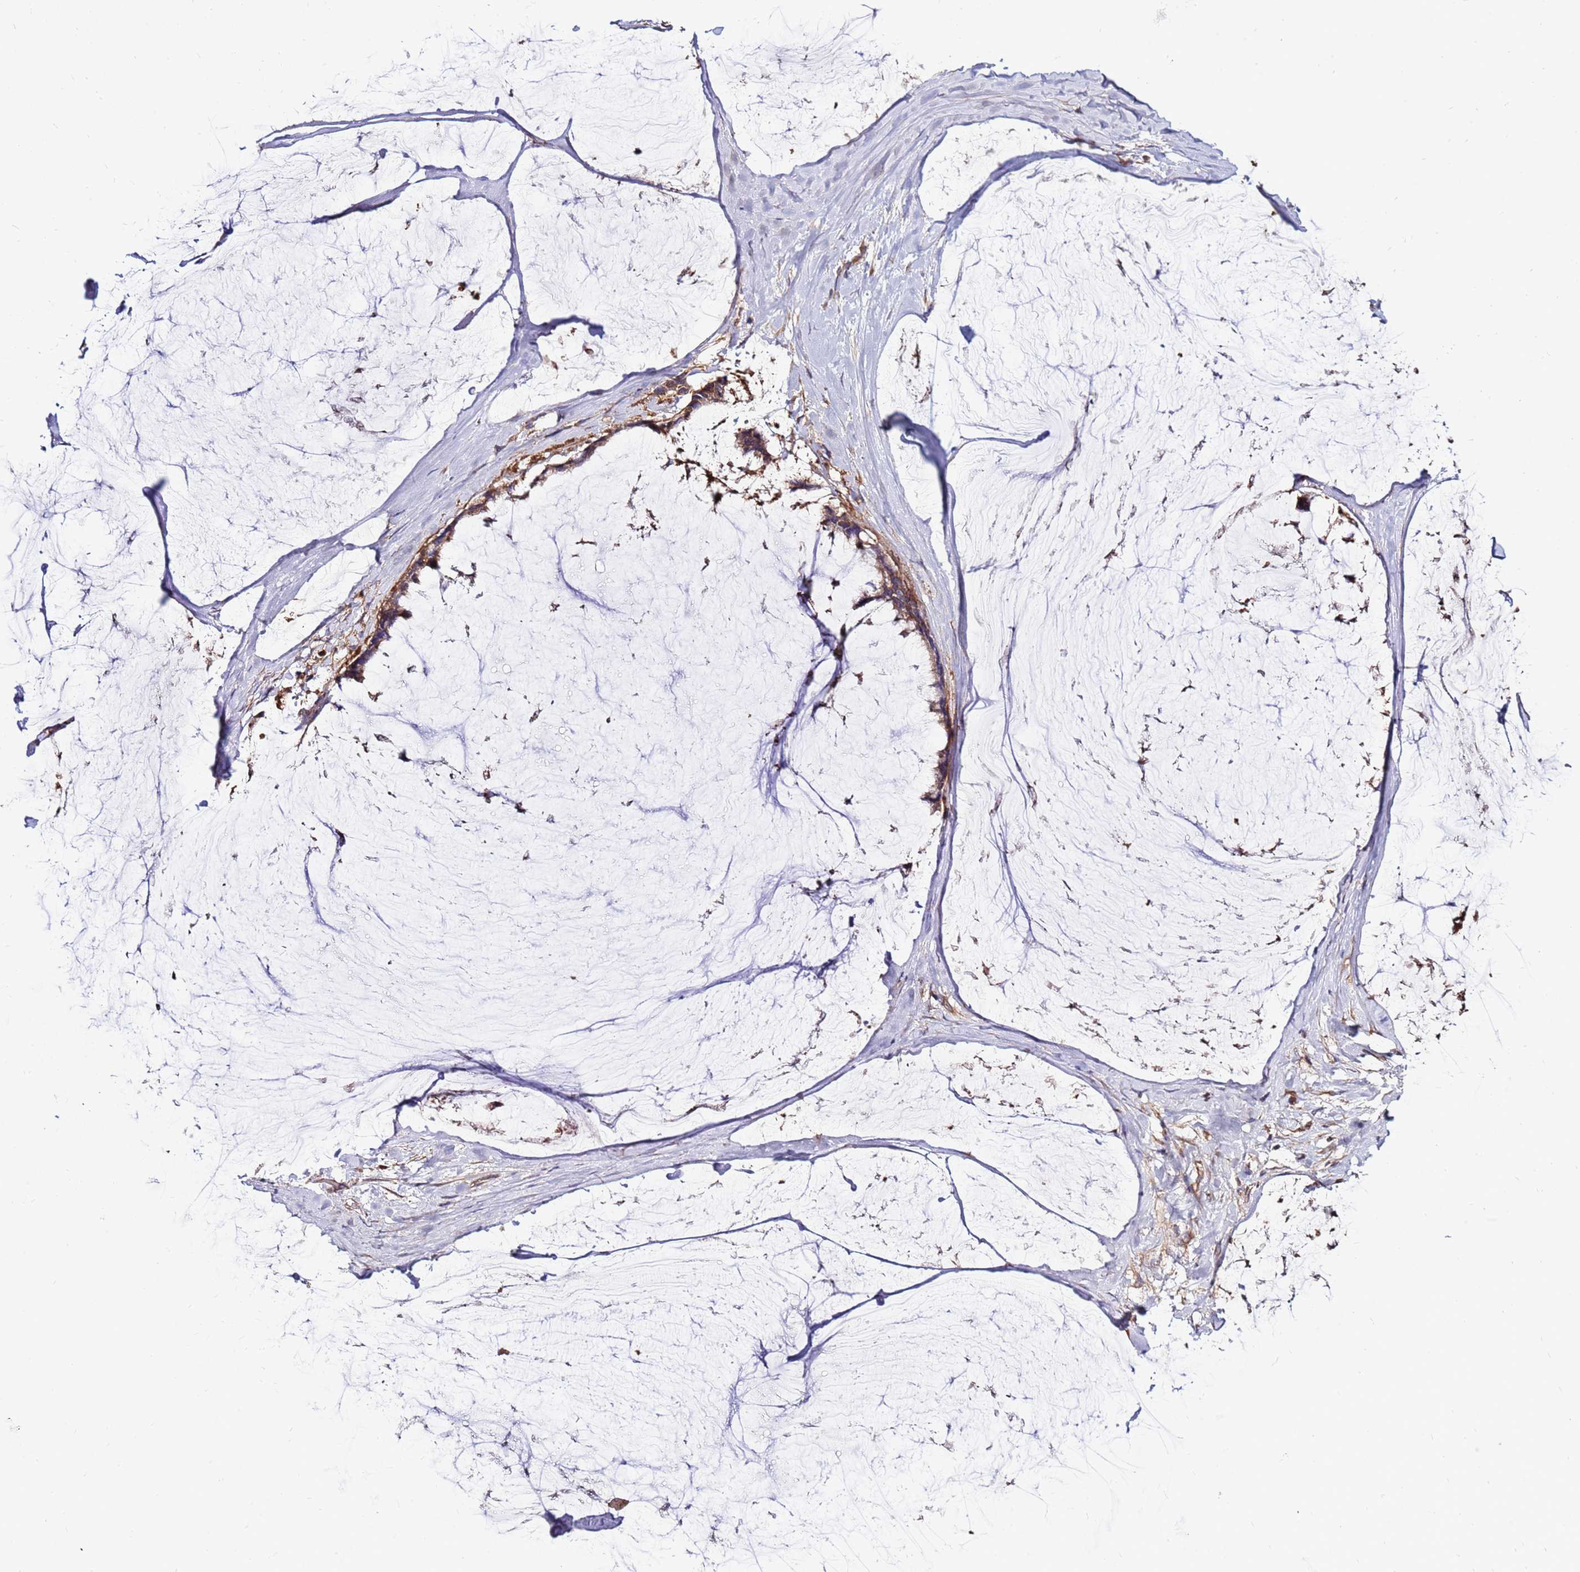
{"staining": {"intensity": "moderate", "quantity": ">75%", "location": "cytoplasmic/membranous"}, "tissue": "ovarian cancer", "cell_type": "Tumor cells", "image_type": "cancer", "snomed": [{"axis": "morphology", "description": "Cystadenocarcinoma, mucinous, NOS"}, {"axis": "topography", "description": "Ovary"}], "caption": "This photomicrograph reveals immunohistochemistry (IHC) staining of human ovarian cancer, with medium moderate cytoplasmic/membranous positivity in approximately >75% of tumor cells.", "gene": "SLC44A5", "patient": {"sex": "female", "age": 39}}